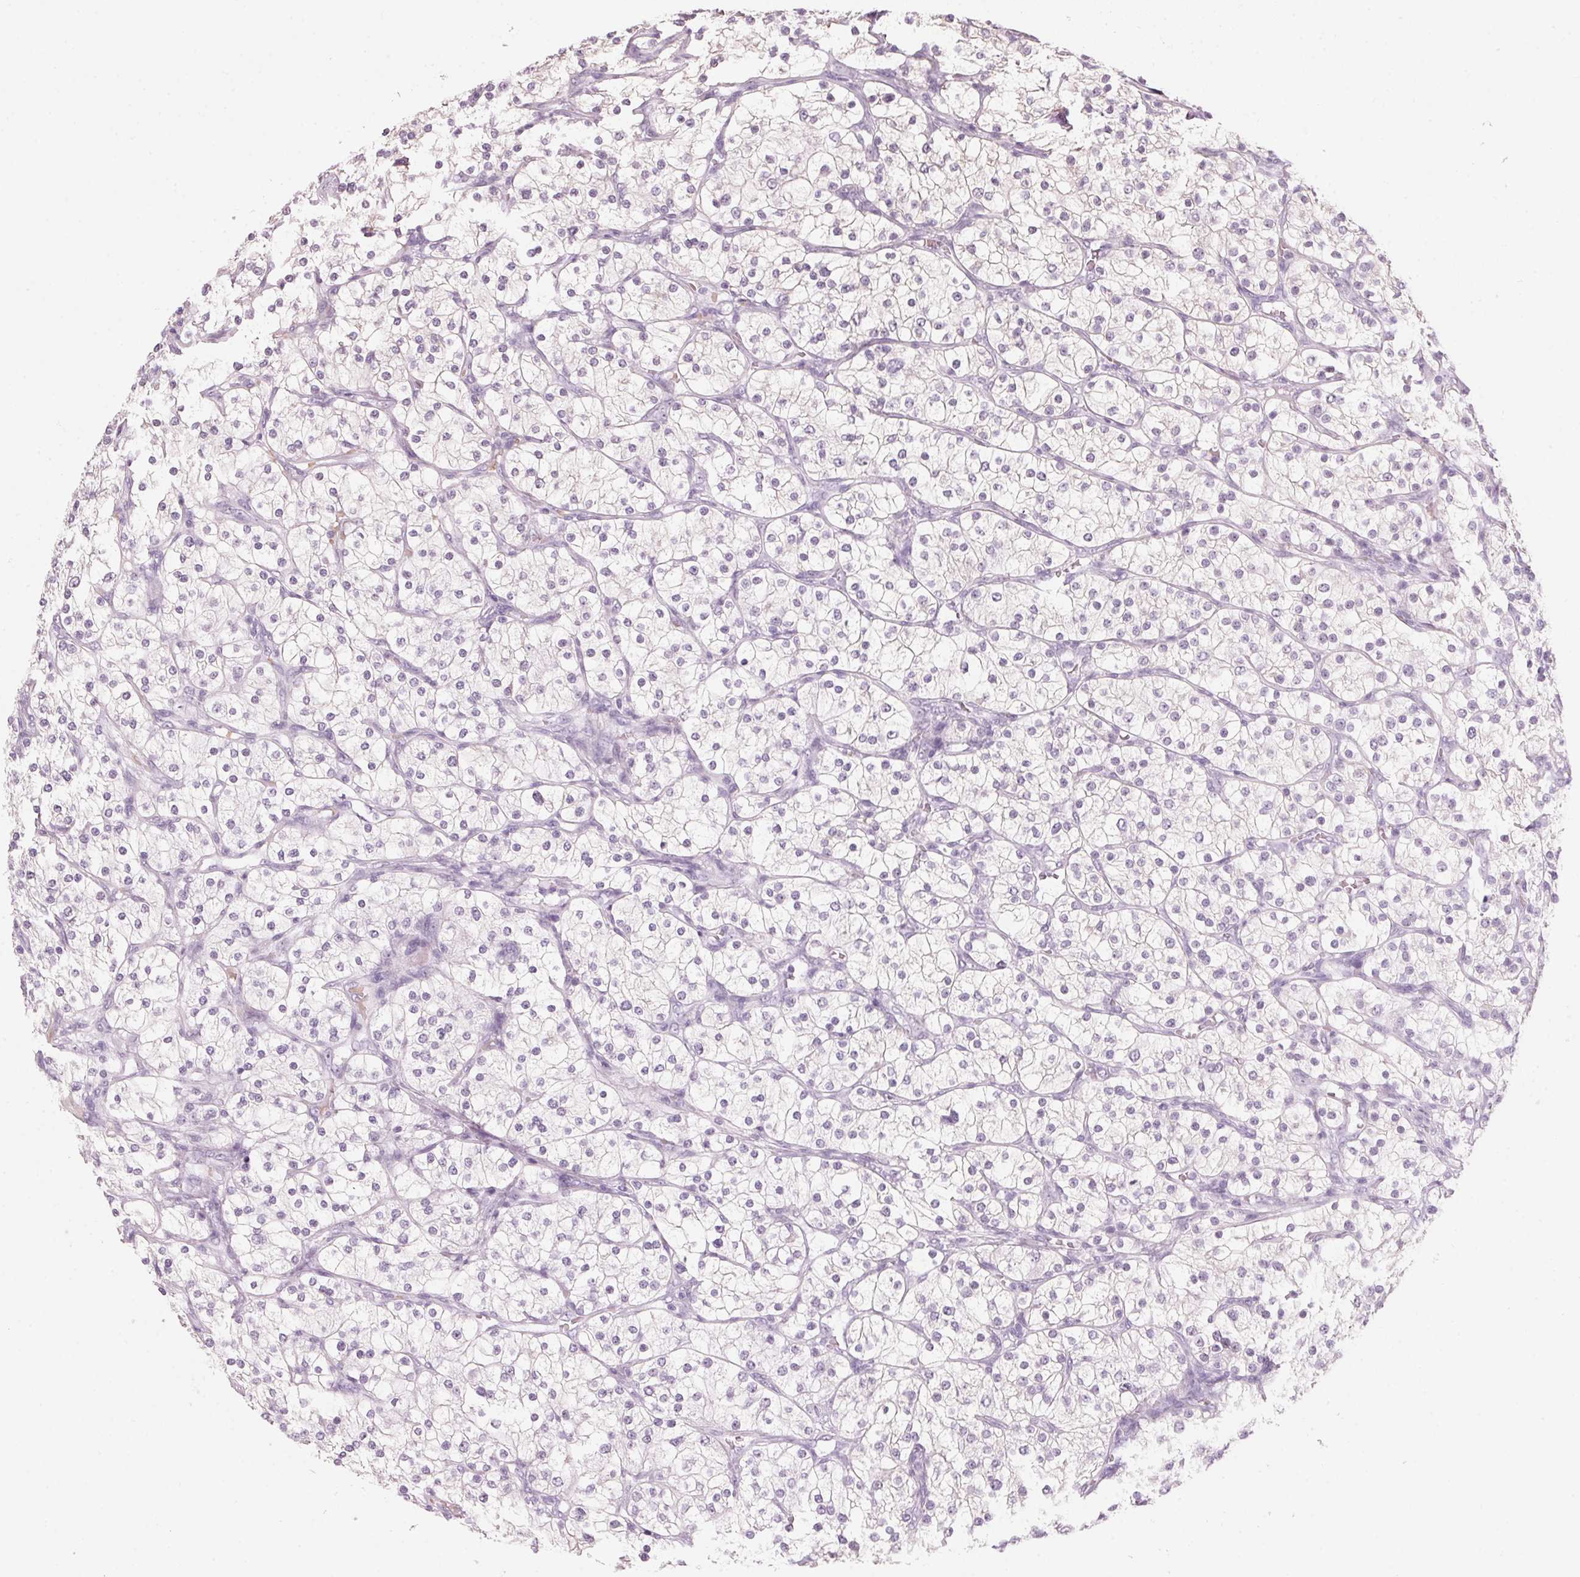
{"staining": {"intensity": "negative", "quantity": "none", "location": "none"}, "tissue": "renal cancer", "cell_type": "Tumor cells", "image_type": "cancer", "snomed": [{"axis": "morphology", "description": "Adenocarcinoma, NOS"}, {"axis": "topography", "description": "Kidney"}], "caption": "Human renal cancer stained for a protein using immunohistochemistry (IHC) displays no staining in tumor cells.", "gene": "DNTTIP2", "patient": {"sex": "male", "age": 80}}